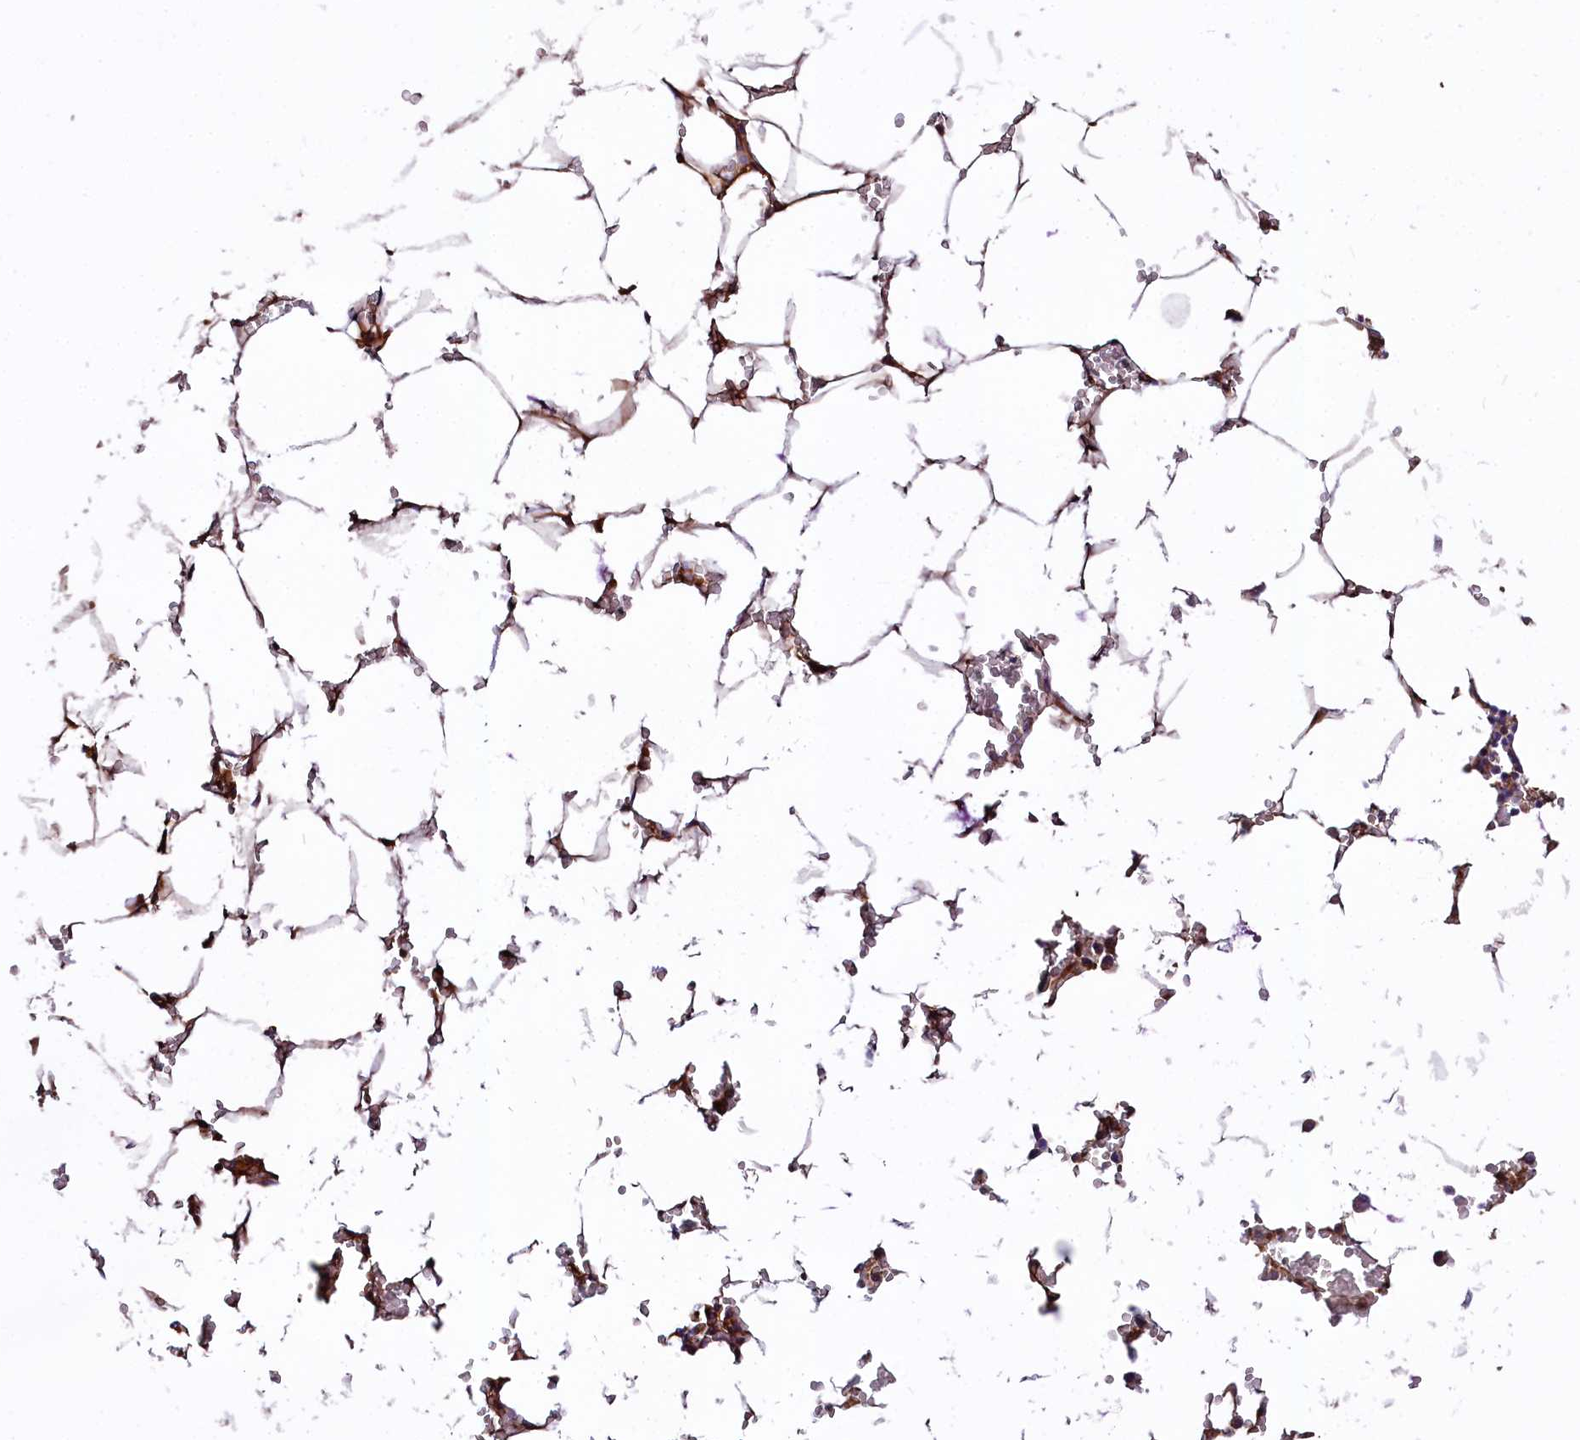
{"staining": {"intensity": "moderate", "quantity": "<25%", "location": "cytoplasmic/membranous"}, "tissue": "bone marrow", "cell_type": "Hematopoietic cells", "image_type": "normal", "snomed": [{"axis": "morphology", "description": "Normal tissue, NOS"}, {"axis": "topography", "description": "Bone marrow"}], "caption": "Protein analysis of normal bone marrow exhibits moderate cytoplasmic/membranous staining in approximately <25% of hematopoietic cells. The staining is performed using DAB brown chromogen to label protein expression. The nuclei are counter-stained blue using hematoxylin.", "gene": "ANO6", "patient": {"sex": "male", "age": 70}}